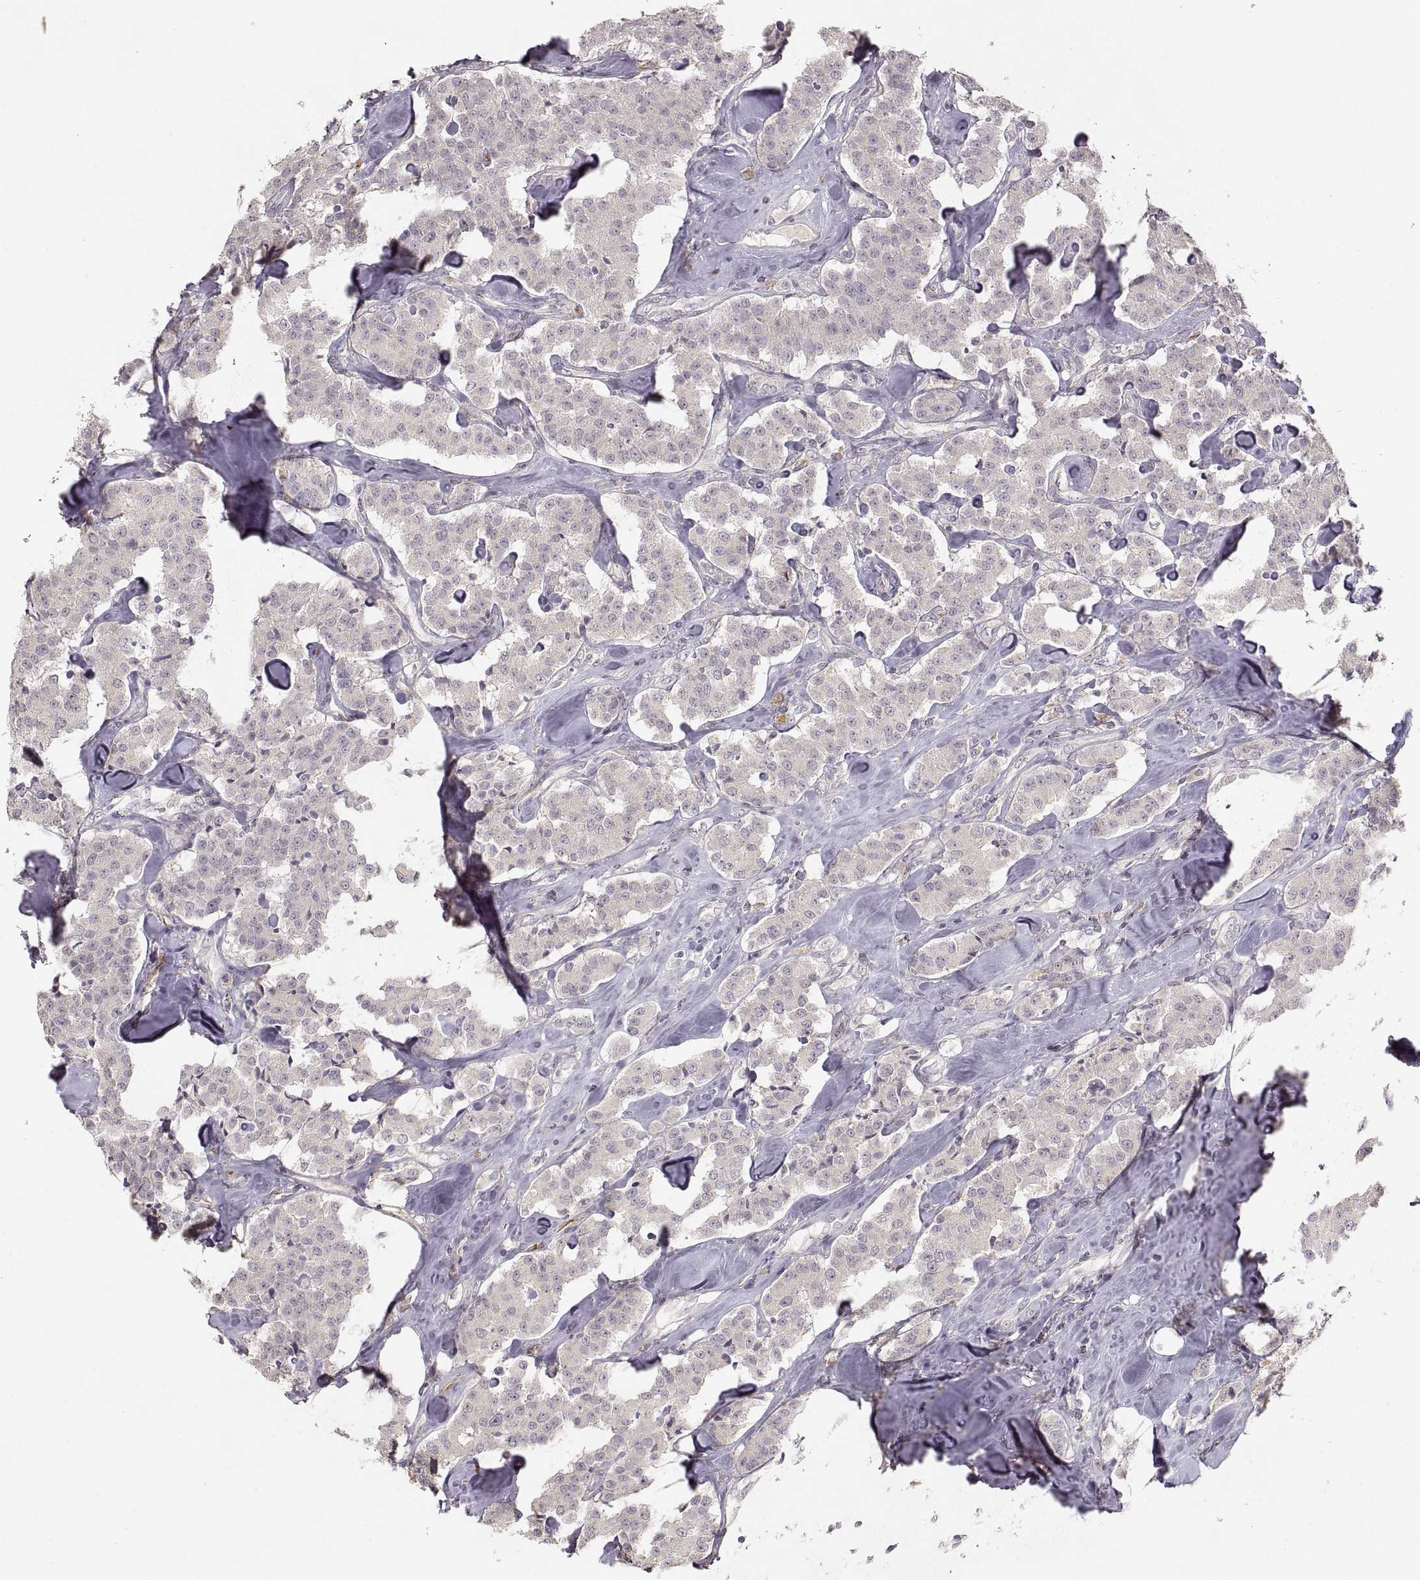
{"staining": {"intensity": "negative", "quantity": "none", "location": "none"}, "tissue": "carcinoid", "cell_type": "Tumor cells", "image_type": "cancer", "snomed": [{"axis": "morphology", "description": "Carcinoid, malignant, NOS"}, {"axis": "topography", "description": "Pancreas"}], "caption": "Carcinoid was stained to show a protein in brown. There is no significant expression in tumor cells.", "gene": "LAMC2", "patient": {"sex": "male", "age": 41}}